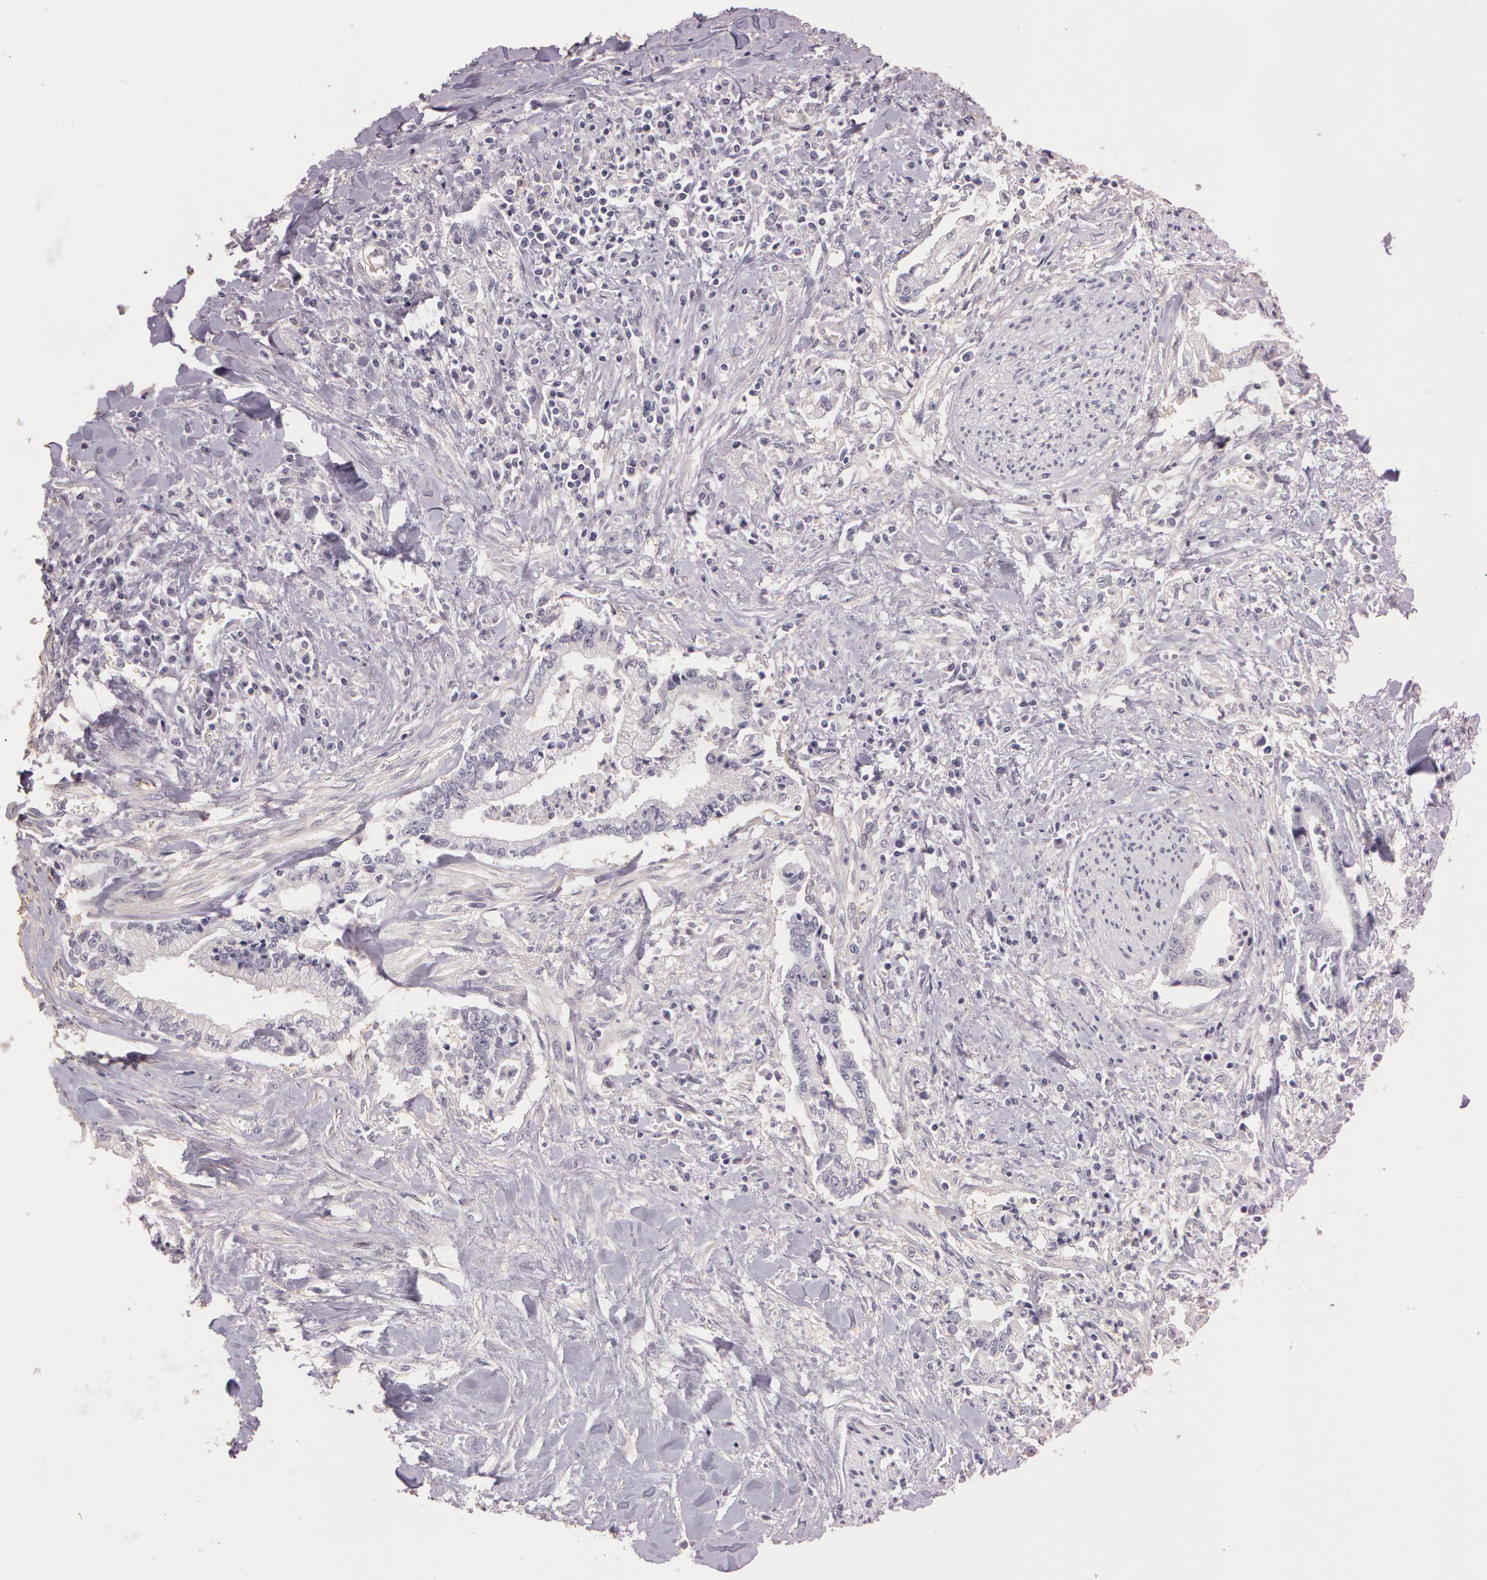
{"staining": {"intensity": "negative", "quantity": "none", "location": "none"}, "tissue": "liver cancer", "cell_type": "Tumor cells", "image_type": "cancer", "snomed": [{"axis": "morphology", "description": "Cholangiocarcinoma"}, {"axis": "topography", "description": "Liver"}], "caption": "Immunohistochemistry micrograph of cholangiocarcinoma (liver) stained for a protein (brown), which shows no staining in tumor cells.", "gene": "G2E3", "patient": {"sex": "male", "age": 57}}